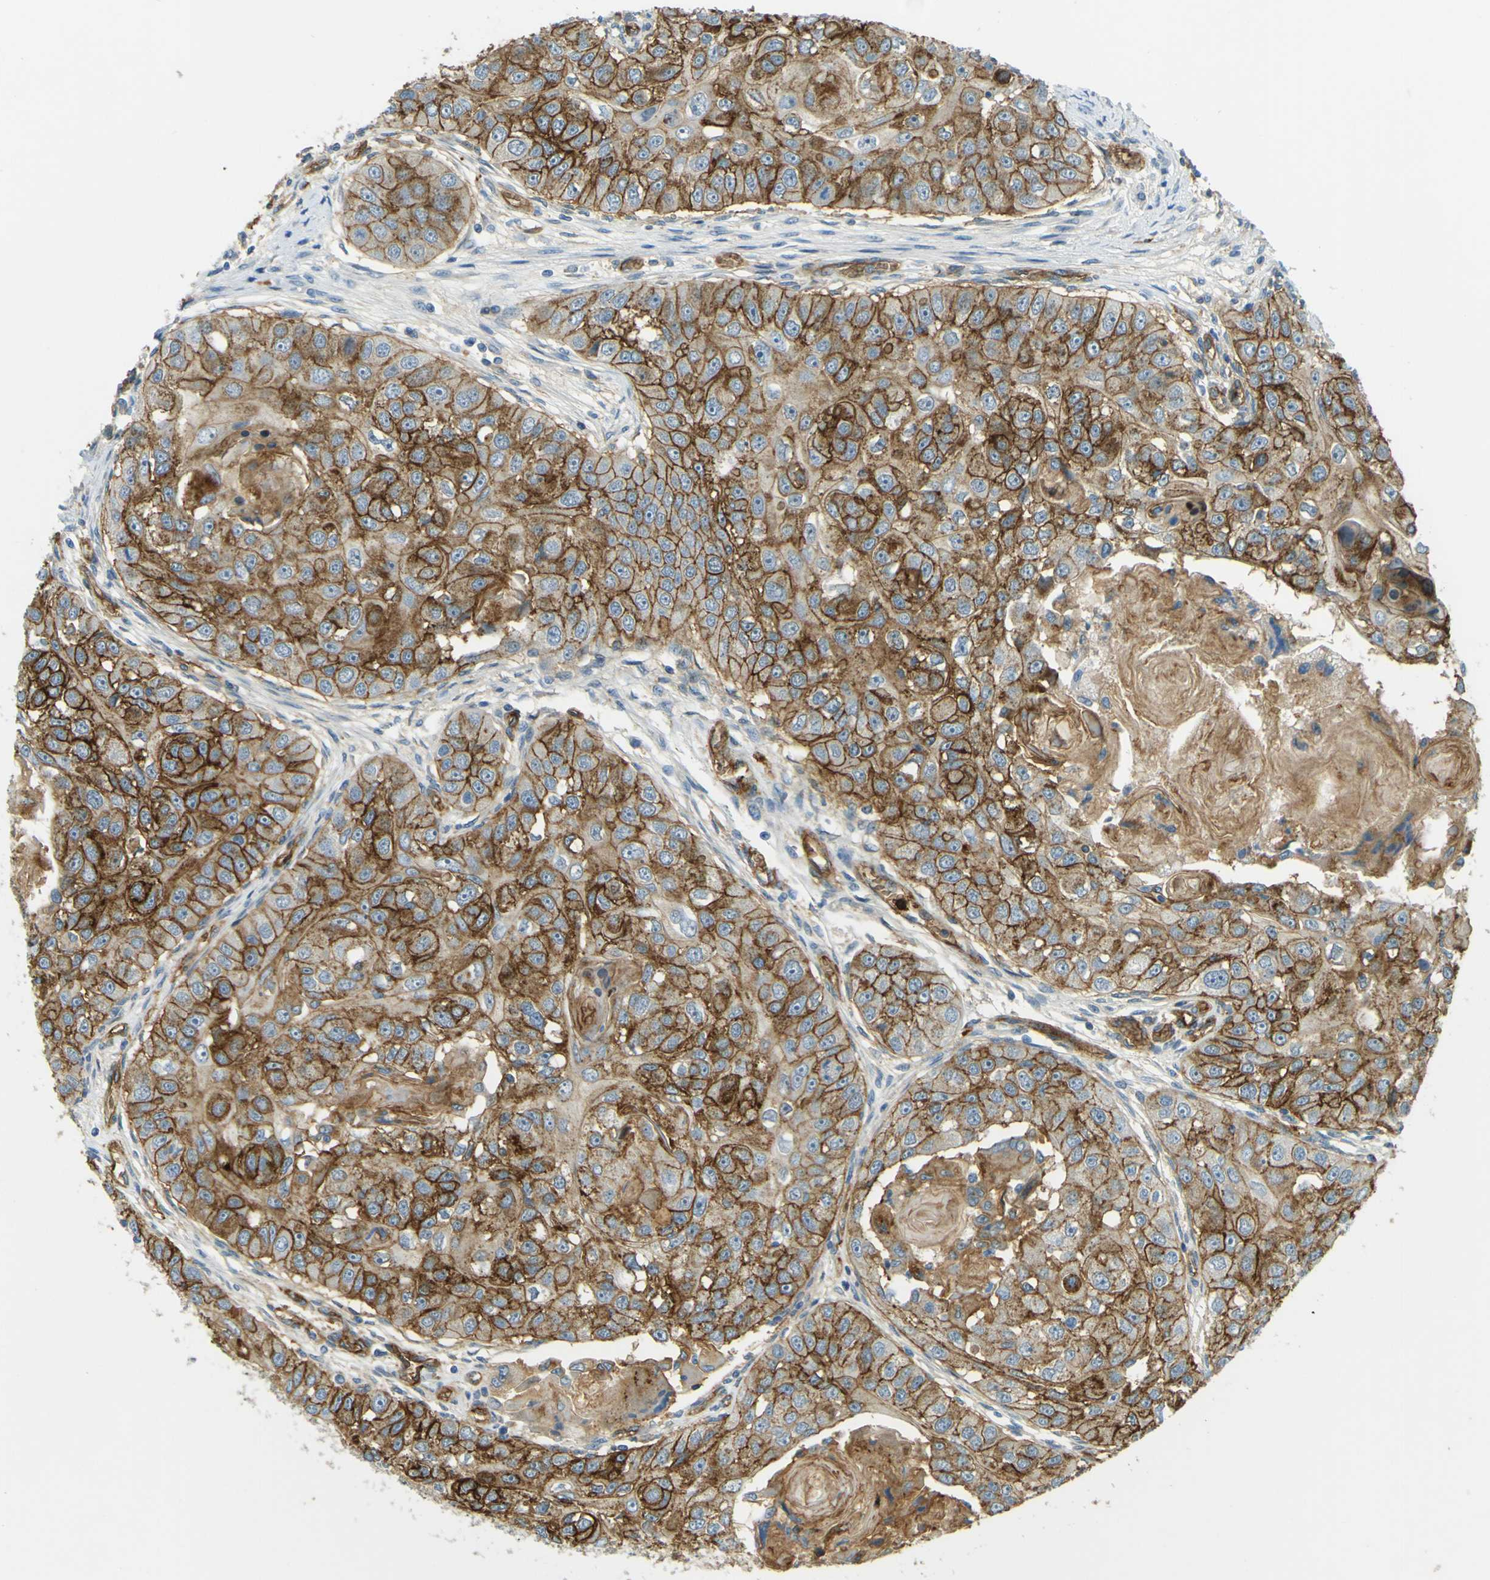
{"staining": {"intensity": "strong", "quantity": ">75%", "location": "cytoplasmic/membranous"}, "tissue": "head and neck cancer", "cell_type": "Tumor cells", "image_type": "cancer", "snomed": [{"axis": "morphology", "description": "Normal tissue, NOS"}, {"axis": "morphology", "description": "Squamous cell carcinoma, NOS"}, {"axis": "topography", "description": "Skeletal muscle"}, {"axis": "topography", "description": "Head-Neck"}], "caption": "A brown stain labels strong cytoplasmic/membranous staining of a protein in head and neck cancer (squamous cell carcinoma) tumor cells.", "gene": "PLXDC1", "patient": {"sex": "male", "age": 51}}